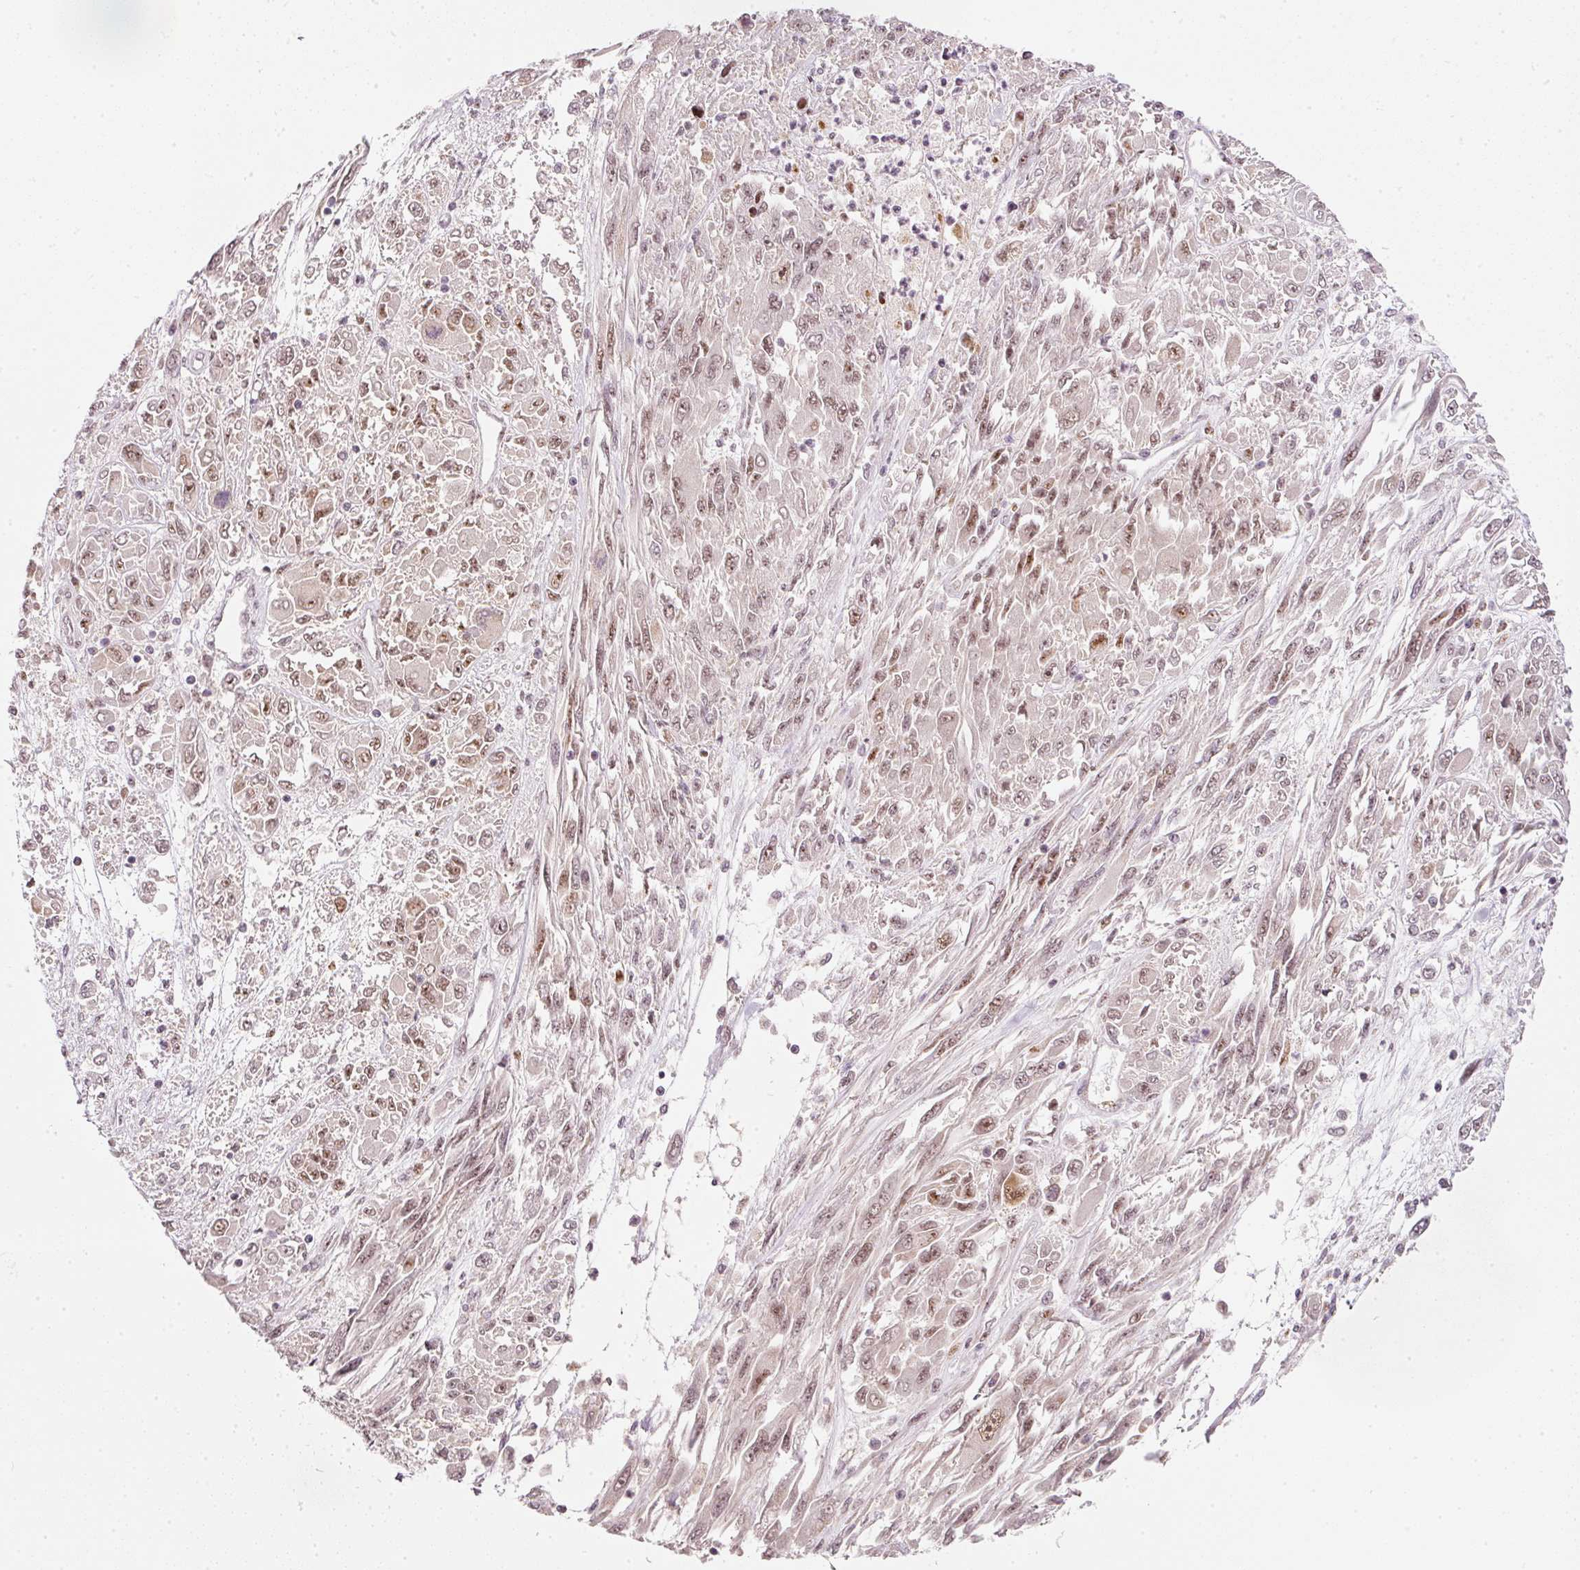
{"staining": {"intensity": "moderate", "quantity": ">75%", "location": "nuclear"}, "tissue": "melanoma", "cell_type": "Tumor cells", "image_type": "cancer", "snomed": [{"axis": "morphology", "description": "Malignant melanoma, NOS"}, {"axis": "topography", "description": "Skin"}], "caption": "Immunohistochemical staining of human malignant melanoma exhibits moderate nuclear protein staining in approximately >75% of tumor cells.", "gene": "FSTL3", "patient": {"sex": "female", "age": 91}}